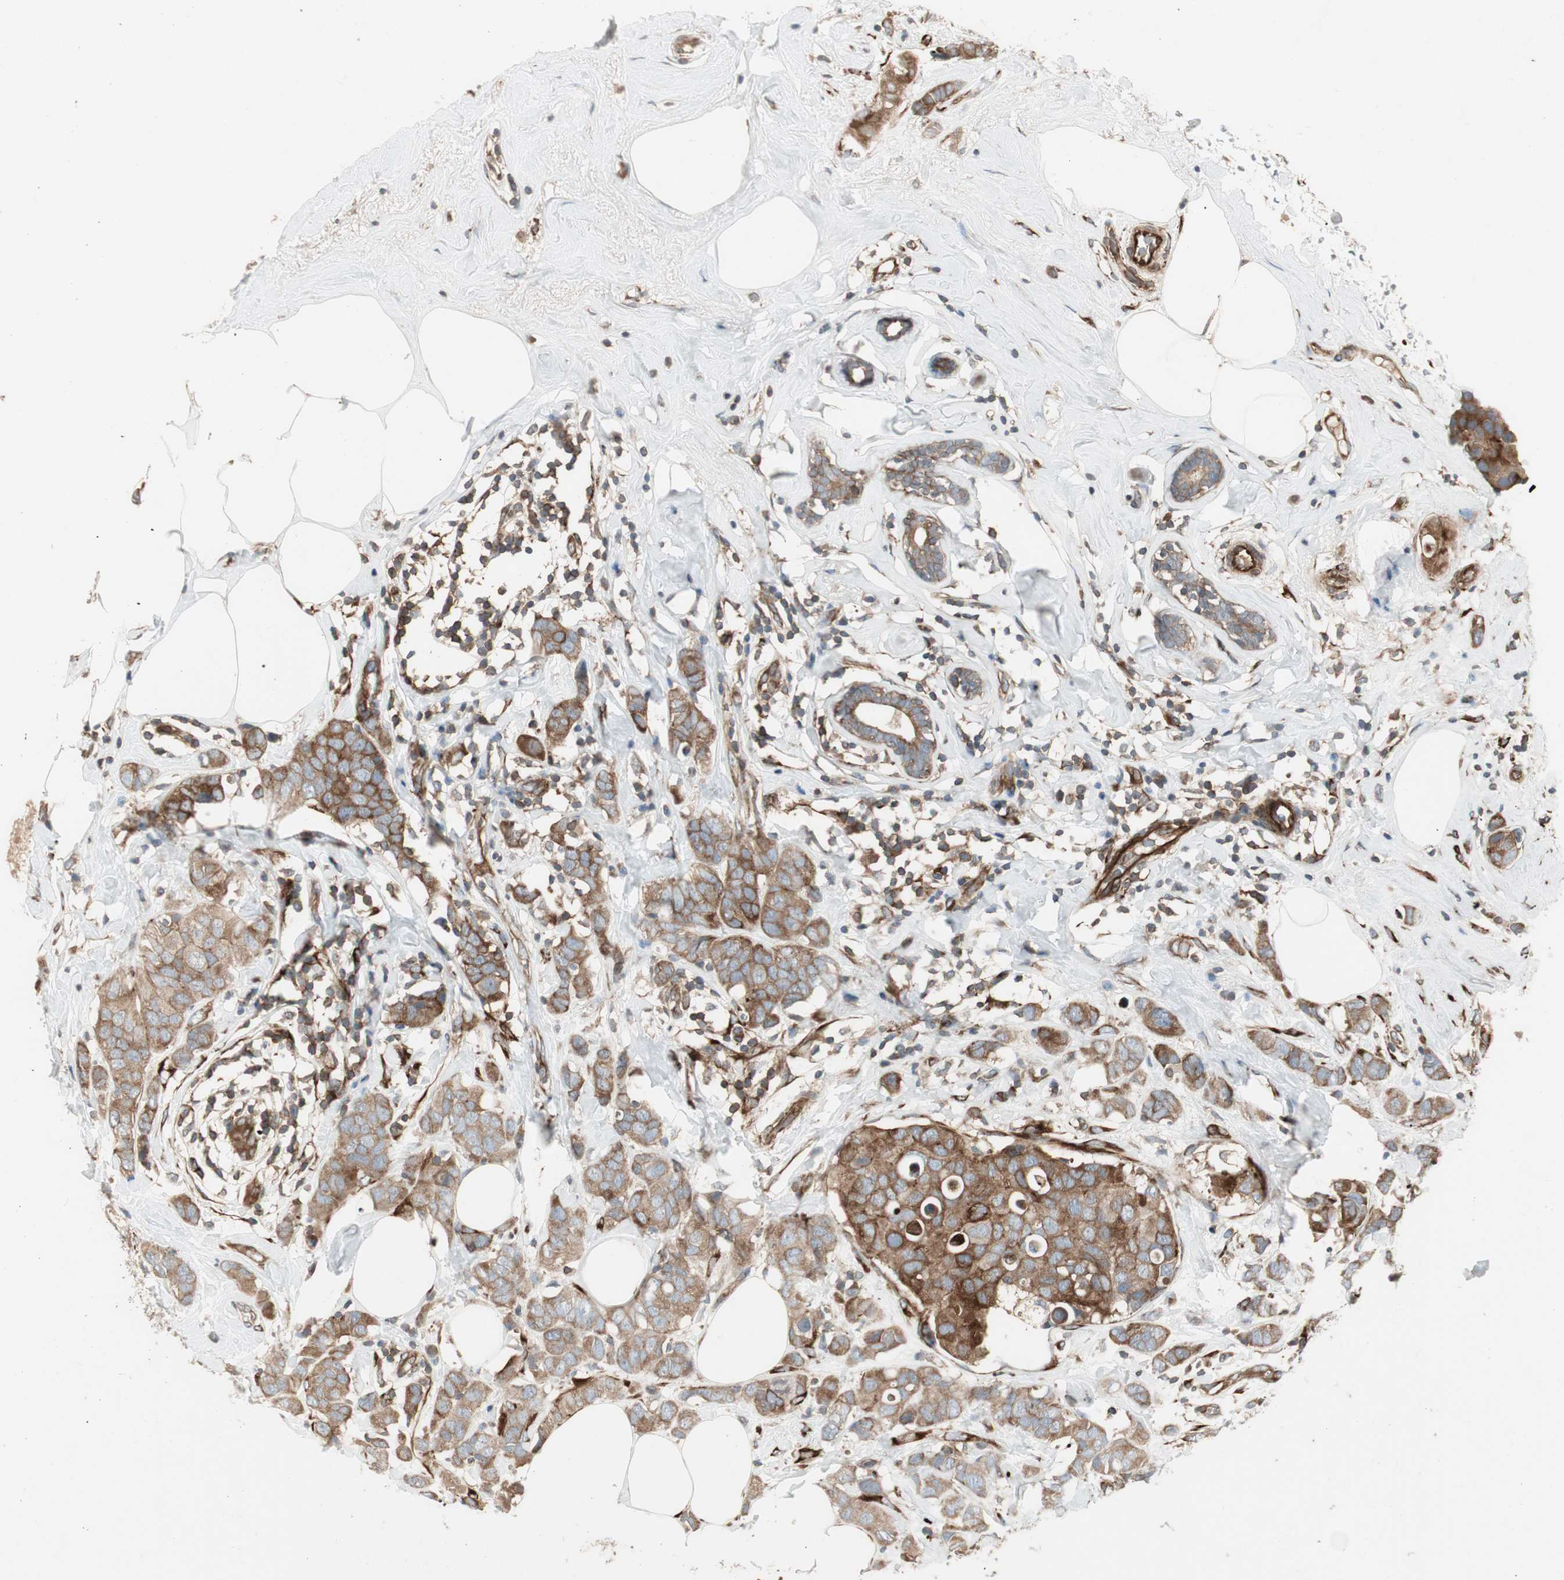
{"staining": {"intensity": "moderate", "quantity": ">75%", "location": "cytoplasmic/membranous"}, "tissue": "breast cancer", "cell_type": "Tumor cells", "image_type": "cancer", "snomed": [{"axis": "morphology", "description": "Normal tissue, NOS"}, {"axis": "morphology", "description": "Duct carcinoma"}, {"axis": "topography", "description": "Breast"}], "caption": "Tumor cells demonstrate medium levels of moderate cytoplasmic/membranous staining in about >75% of cells in human breast cancer.", "gene": "PRKG1", "patient": {"sex": "female", "age": 50}}